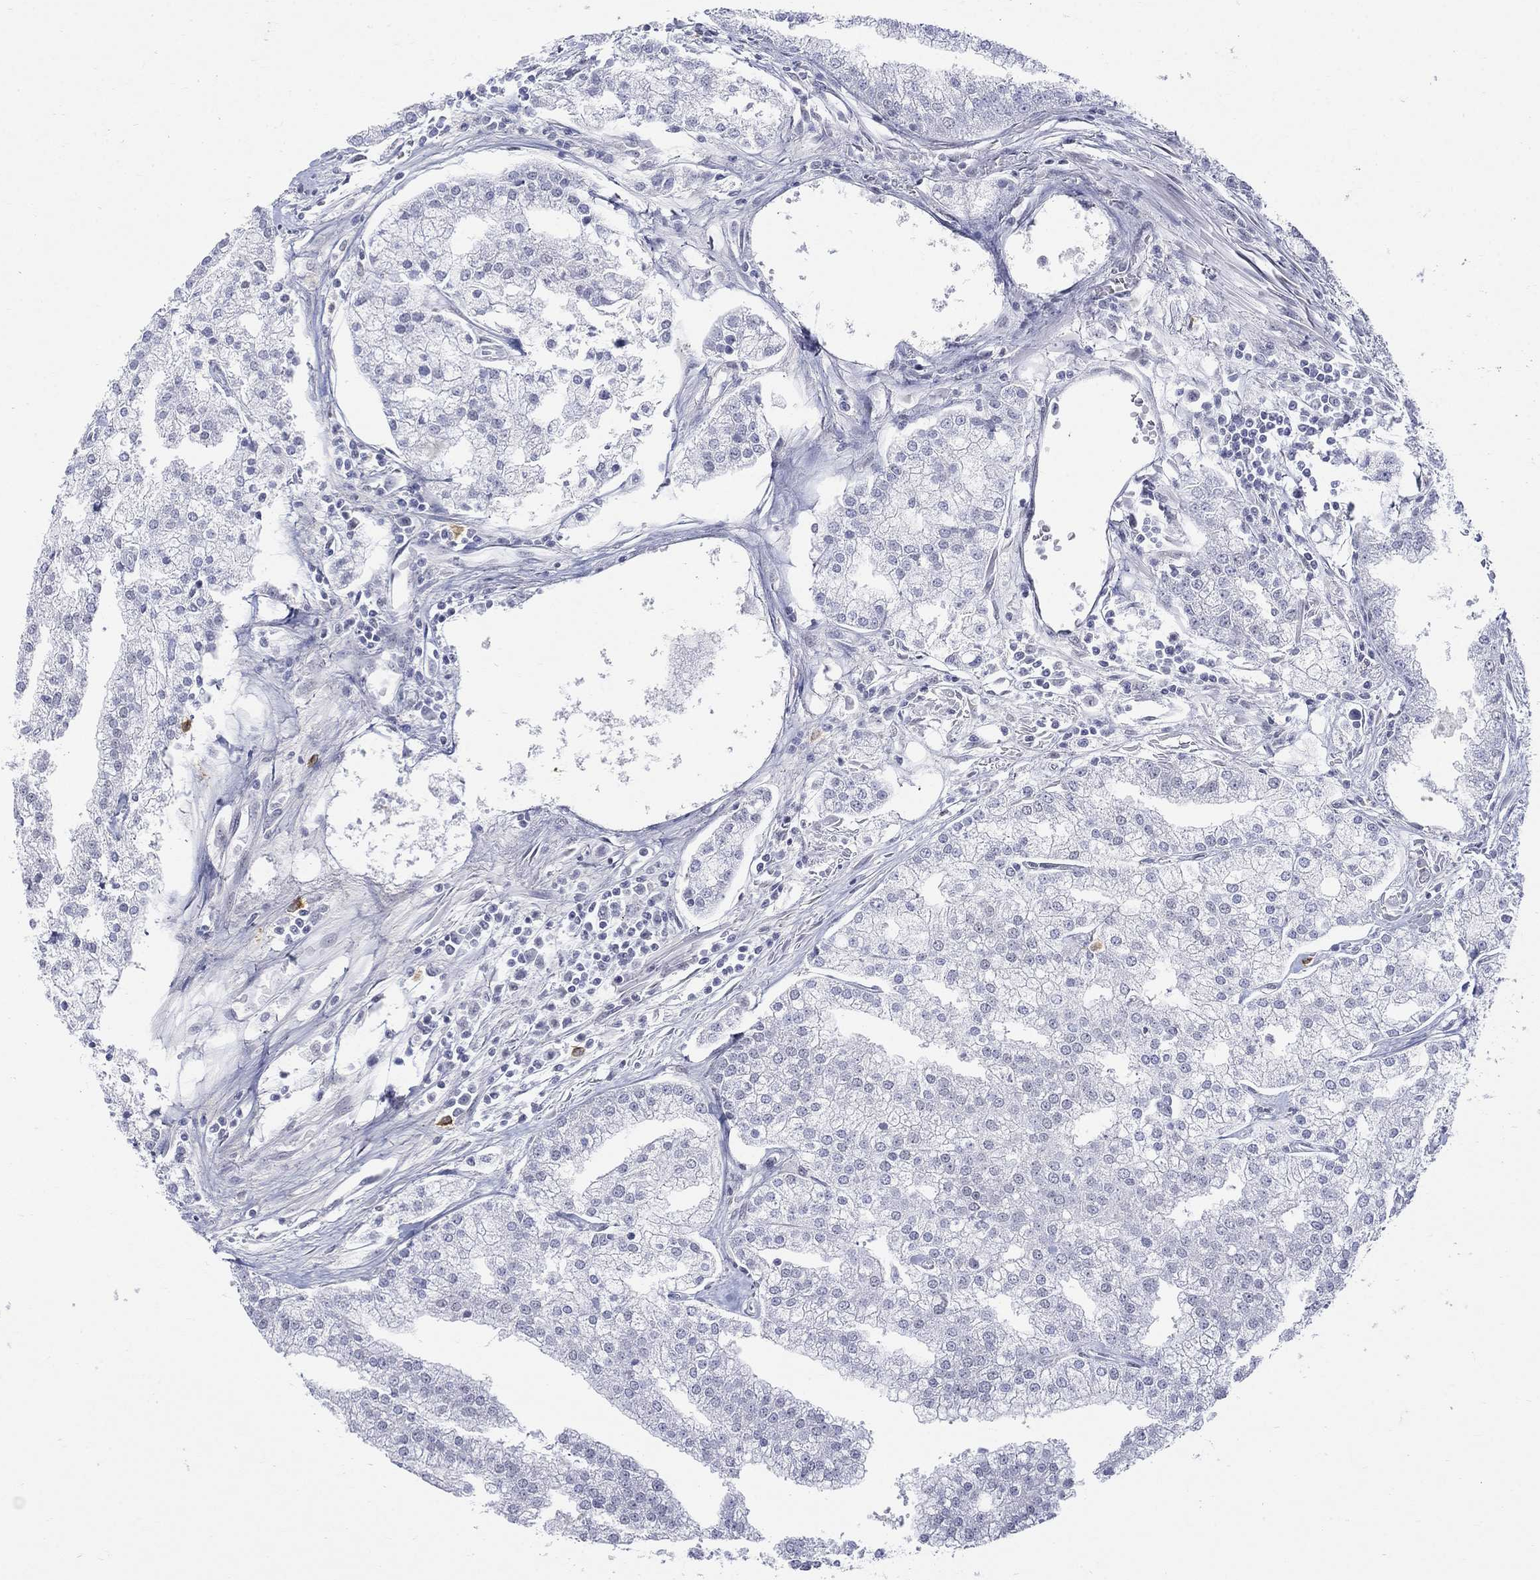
{"staining": {"intensity": "negative", "quantity": "none", "location": "none"}, "tissue": "prostate cancer", "cell_type": "Tumor cells", "image_type": "cancer", "snomed": [{"axis": "morphology", "description": "Adenocarcinoma, NOS"}, {"axis": "topography", "description": "Prostate"}], "caption": "Immunohistochemical staining of prostate cancer (adenocarcinoma) demonstrates no significant positivity in tumor cells. (DAB immunohistochemistry, high magnification).", "gene": "ECEL1", "patient": {"sex": "male", "age": 70}}